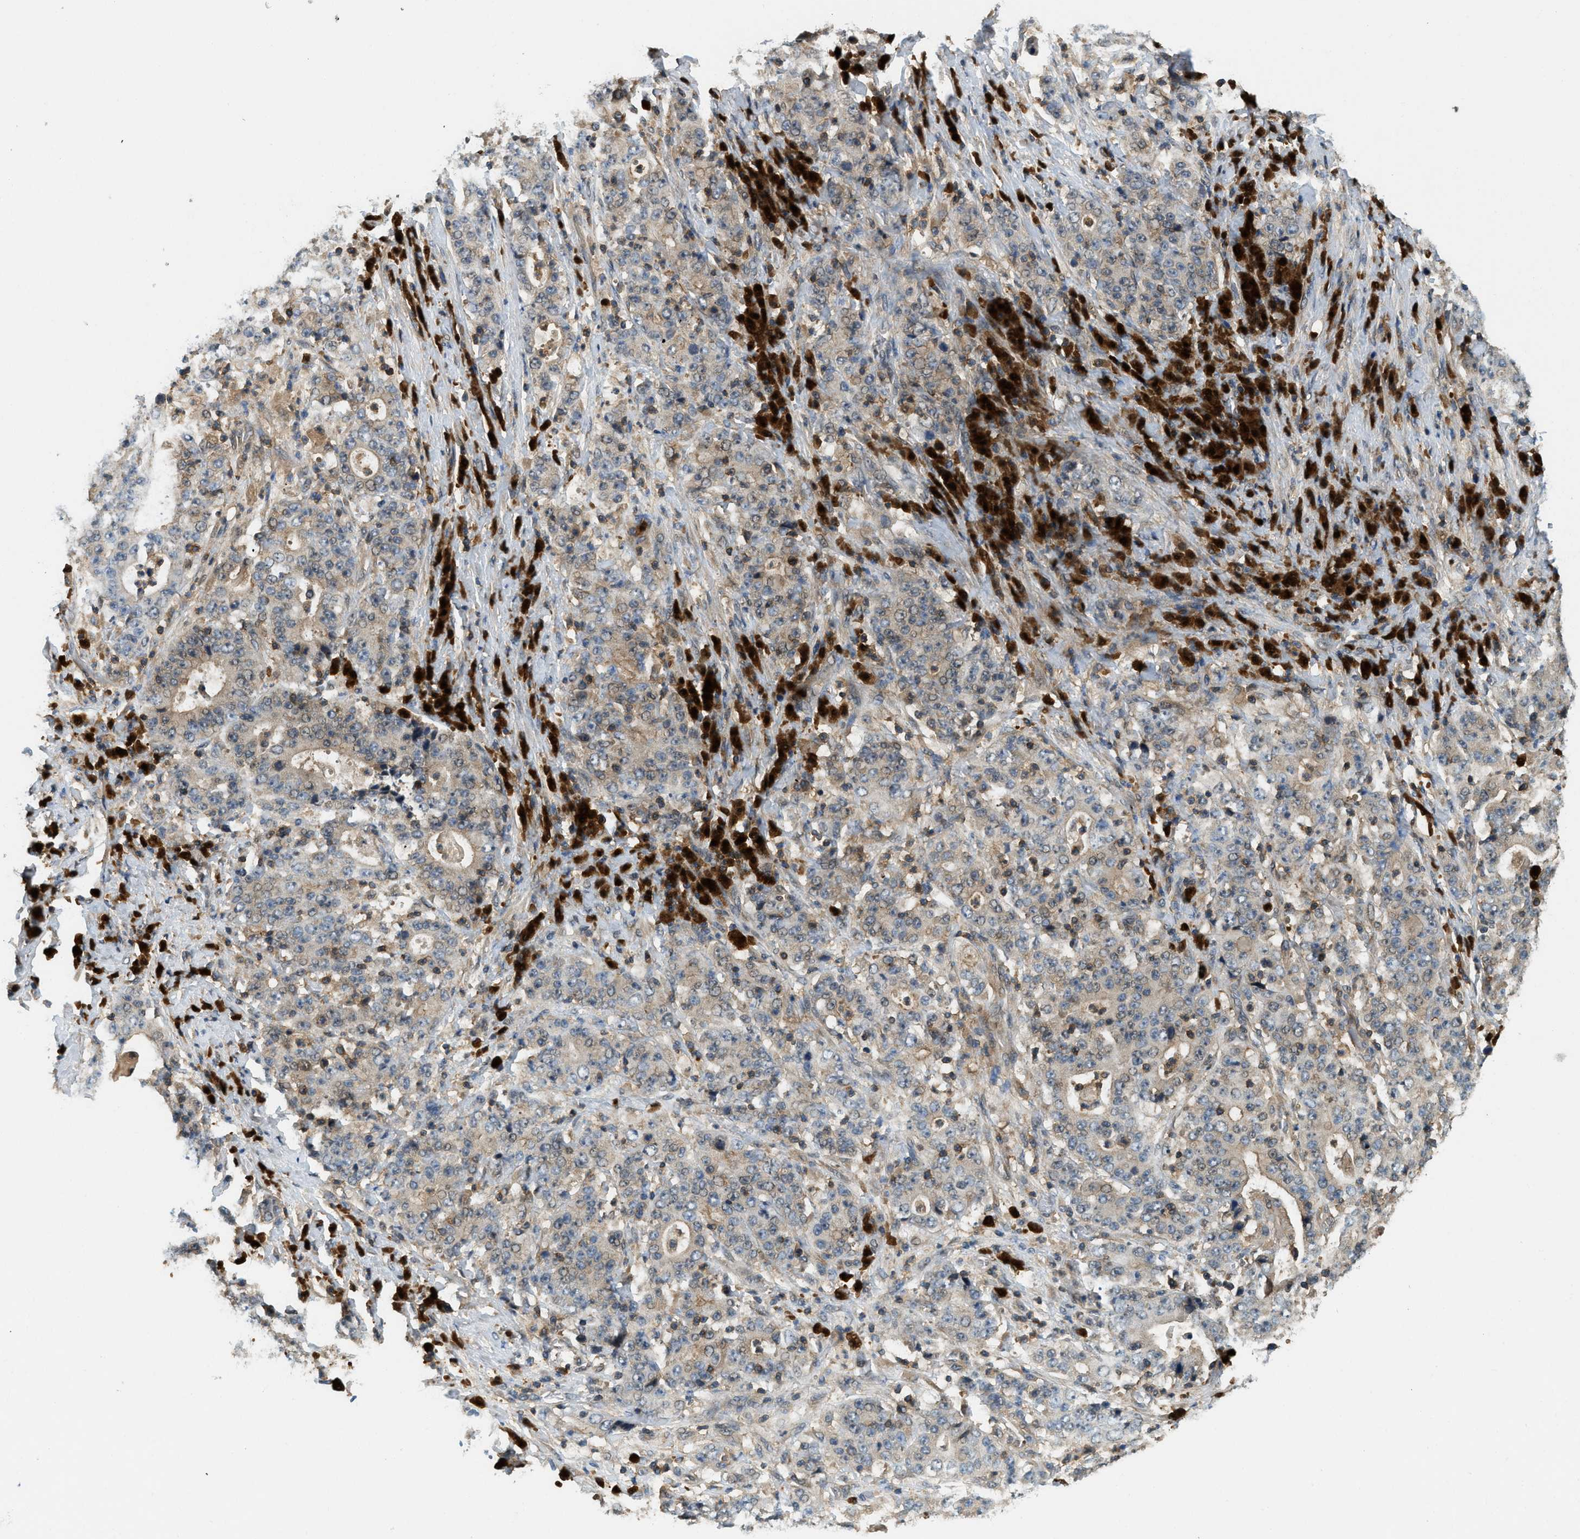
{"staining": {"intensity": "weak", "quantity": ">75%", "location": "cytoplasmic/membranous"}, "tissue": "stomach cancer", "cell_type": "Tumor cells", "image_type": "cancer", "snomed": [{"axis": "morphology", "description": "Normal tissue, NOS"}, {"axis": "morphology", "description": "Adenocarcinoma, NOS"}, {"axis": "topography", "description": "Stomach, upper"}, {"axis": "topography", "description": "Stomach"}], "caption": "The image demonstrates immunohistochemical staining of stomach cancer. There is weak cytoplasmic/membranous expression is appreciated in about >75% of tumor cells. (brown staining indicates protein expression, while blue staining denotes nuclei).", "gene": "GMPPB", "patient": {"sex": "male", "age": 59}}